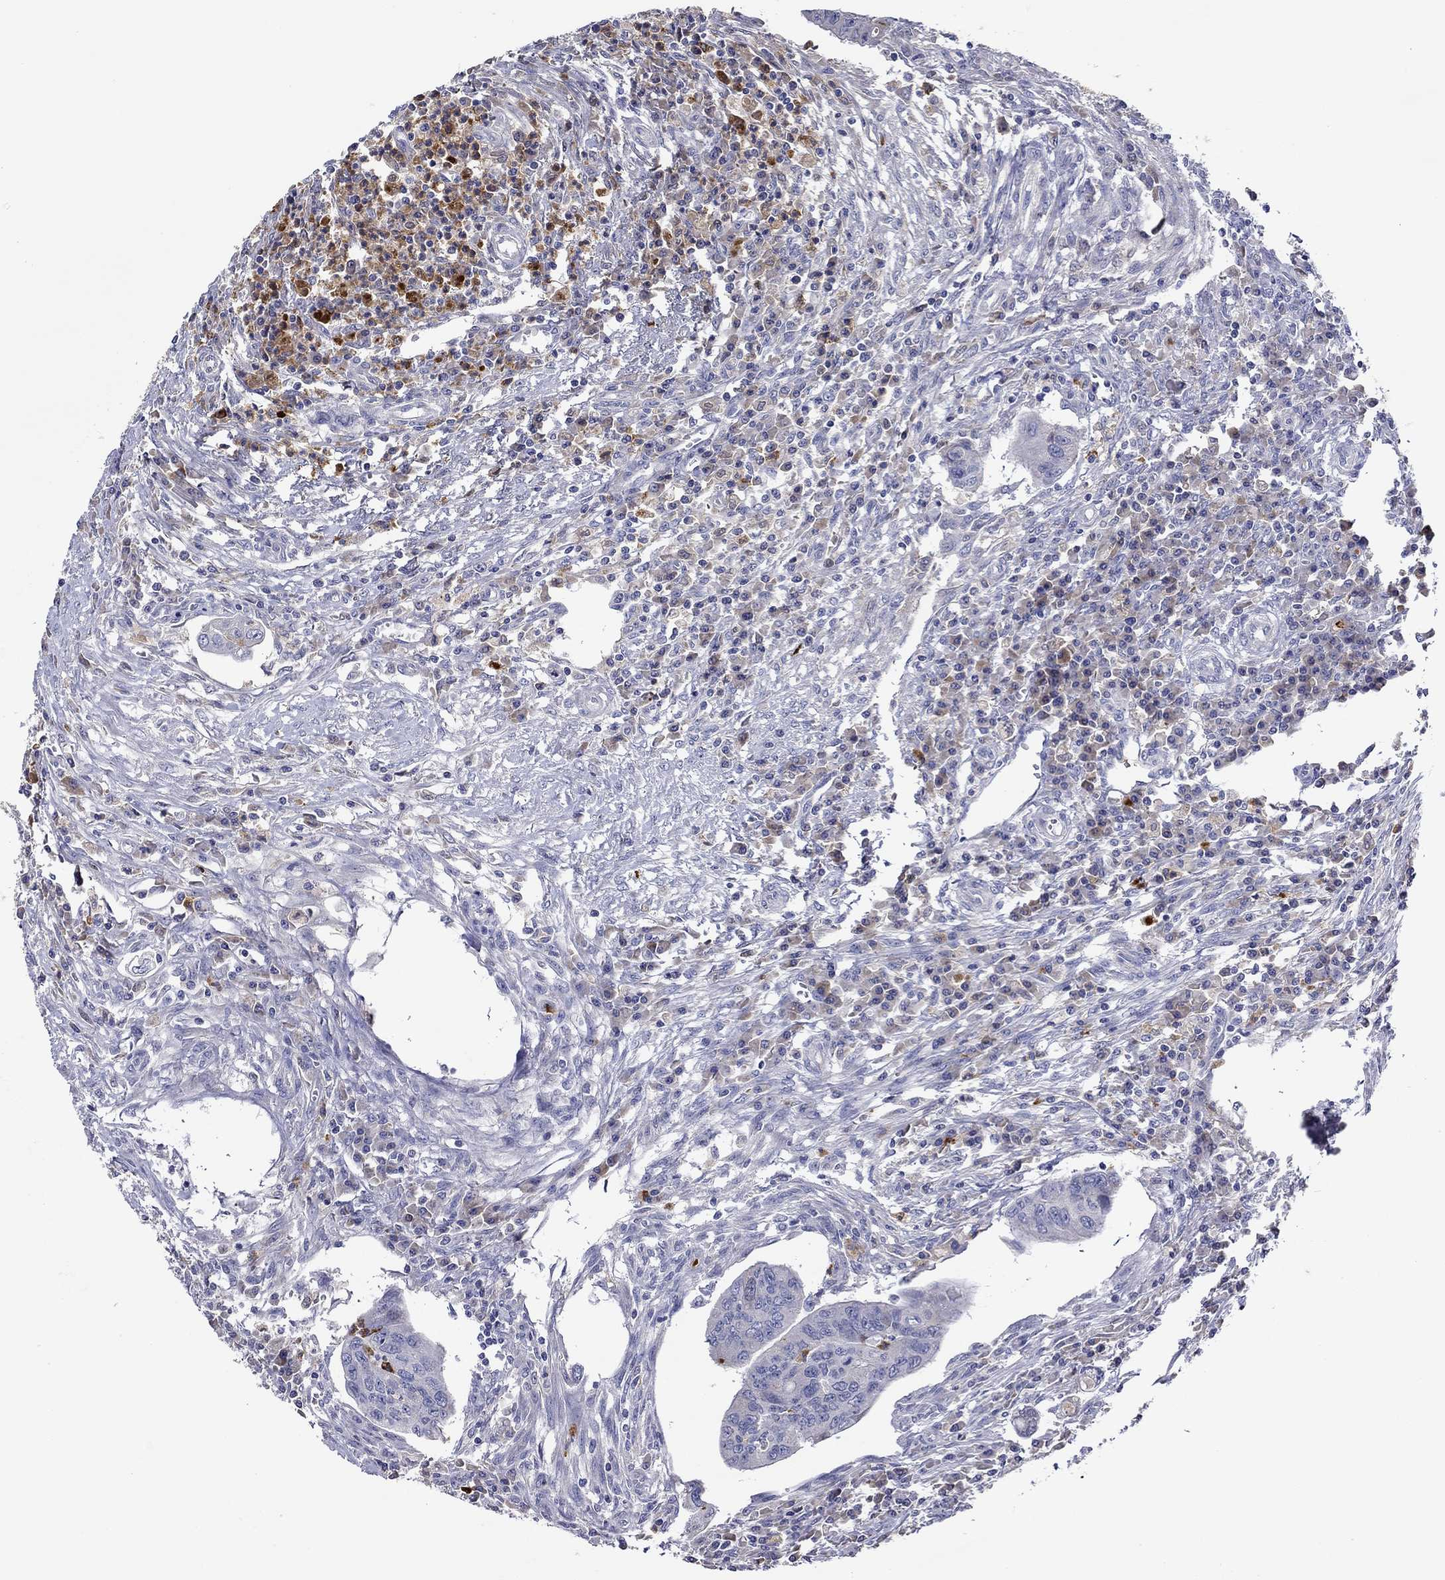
{"staining": {"intensity": "negative", "quantity": "none", "location": "none"}, "tissue": "colorectal cancer", "cell_type": "Tumor cells", "image_type": "cancer", "snomed": [{"axis": "morphology", "description": "Adenocarcinoma, NOS"}, {"axis": "topography", "description": "Colon"}], "caption": "An immunohistochemistry micrograph of colorectal cancer (adenocarcinoma) is shown. There is no staining in tumor cells of colorectal cancer (adenocarcinoma). The staining was performed using DAB to visualize the protein expression in brown, while the nuclei were stained in blue with hematoxylin (Magnification: 20x).", "gene": "CHIT1", "patient": {"sex": "male", "age": 53}}